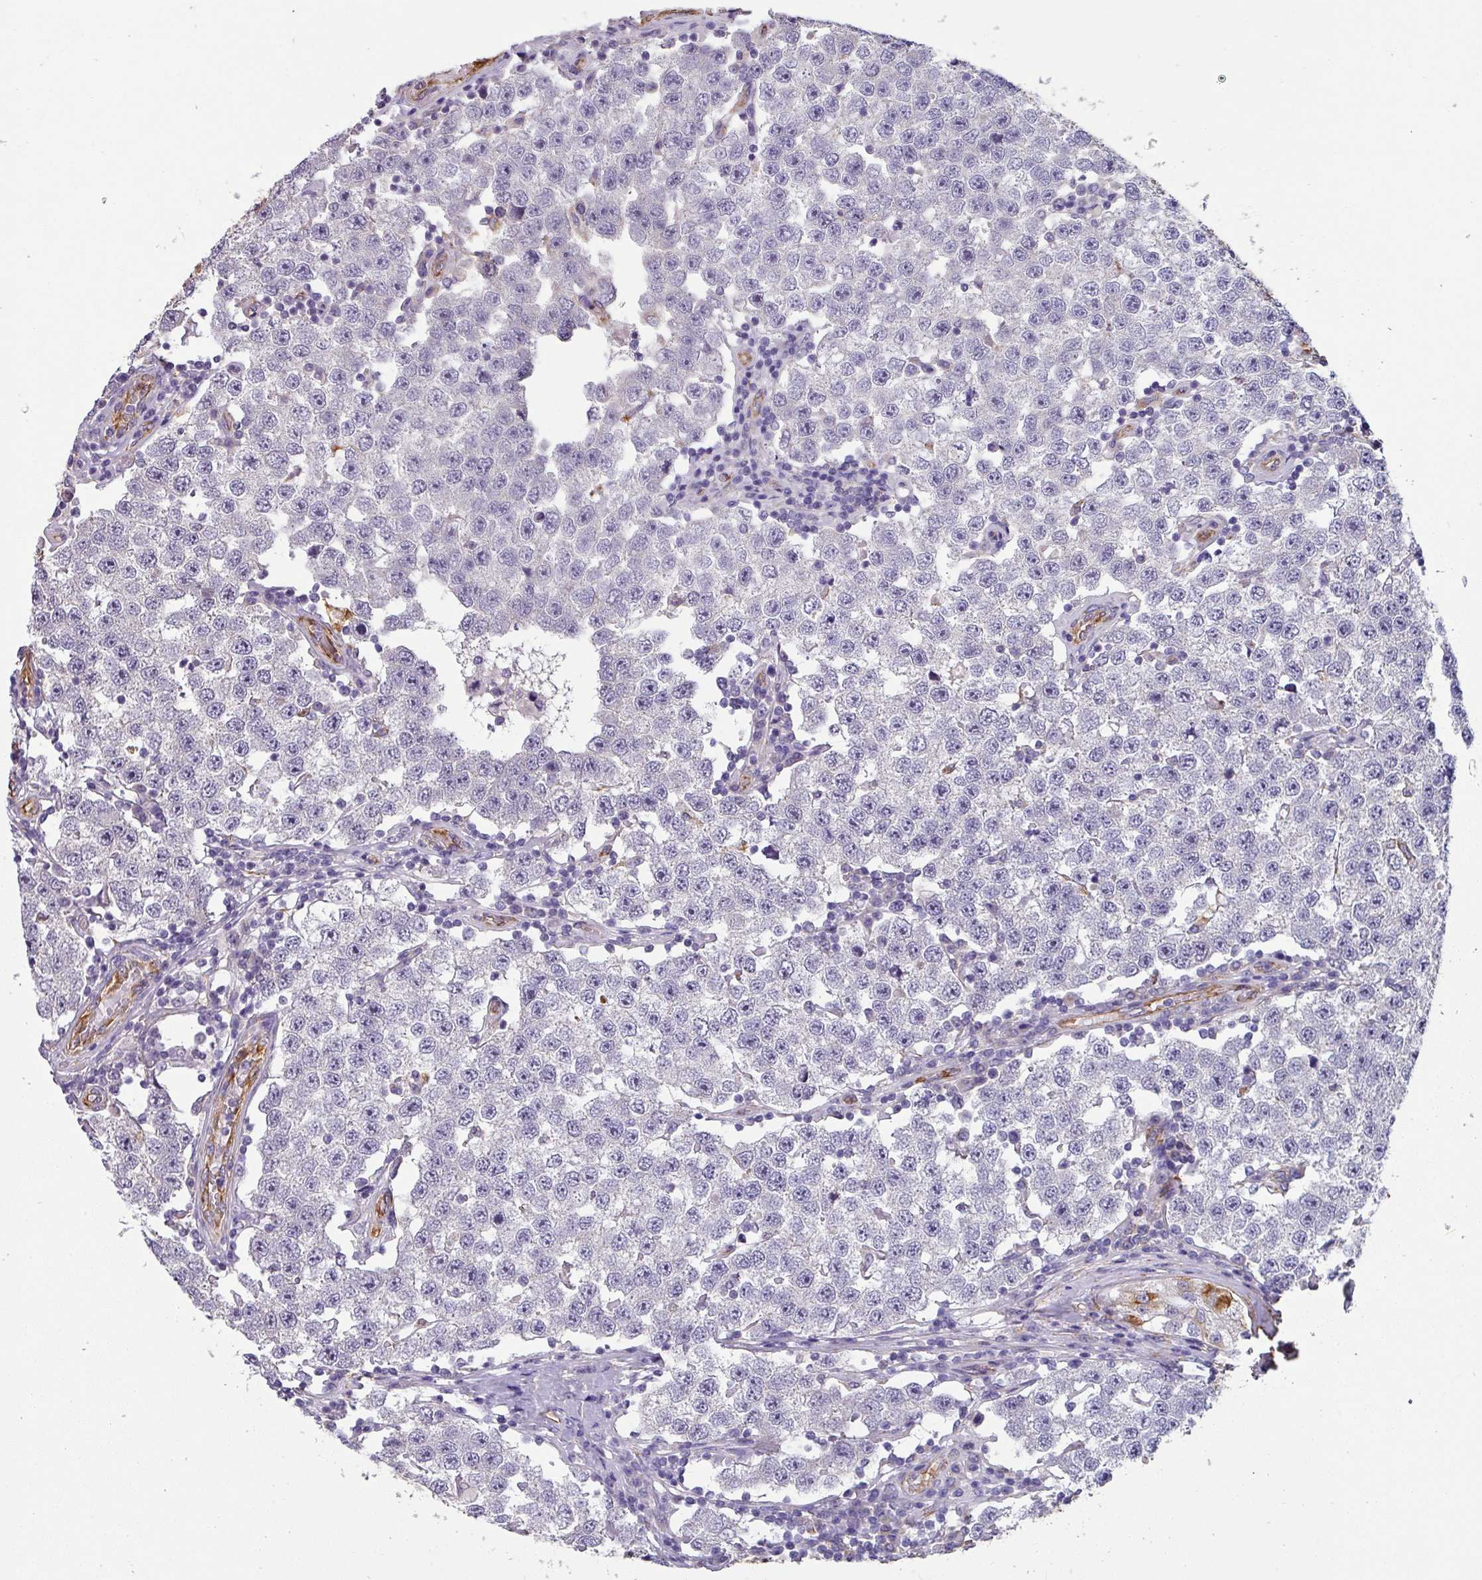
{"staining": {"intensity": "negative", "quantity": "none", "location": "none"}, "tissue": "testis cancer", "cell_type": "Tumor cells", "image_type": "cancer", "snomed": [{"axis": "morphology", "description": "Seminoma, NOS"}, {"axis": "topography", "description": "Testis"}], "caption": "Immunohistochemistry (IHC) of human seminoma (testis) displays no staining in tumor cells.", "gene": "ZNF280C", "patient": {"sex": "male", "age": 34}}